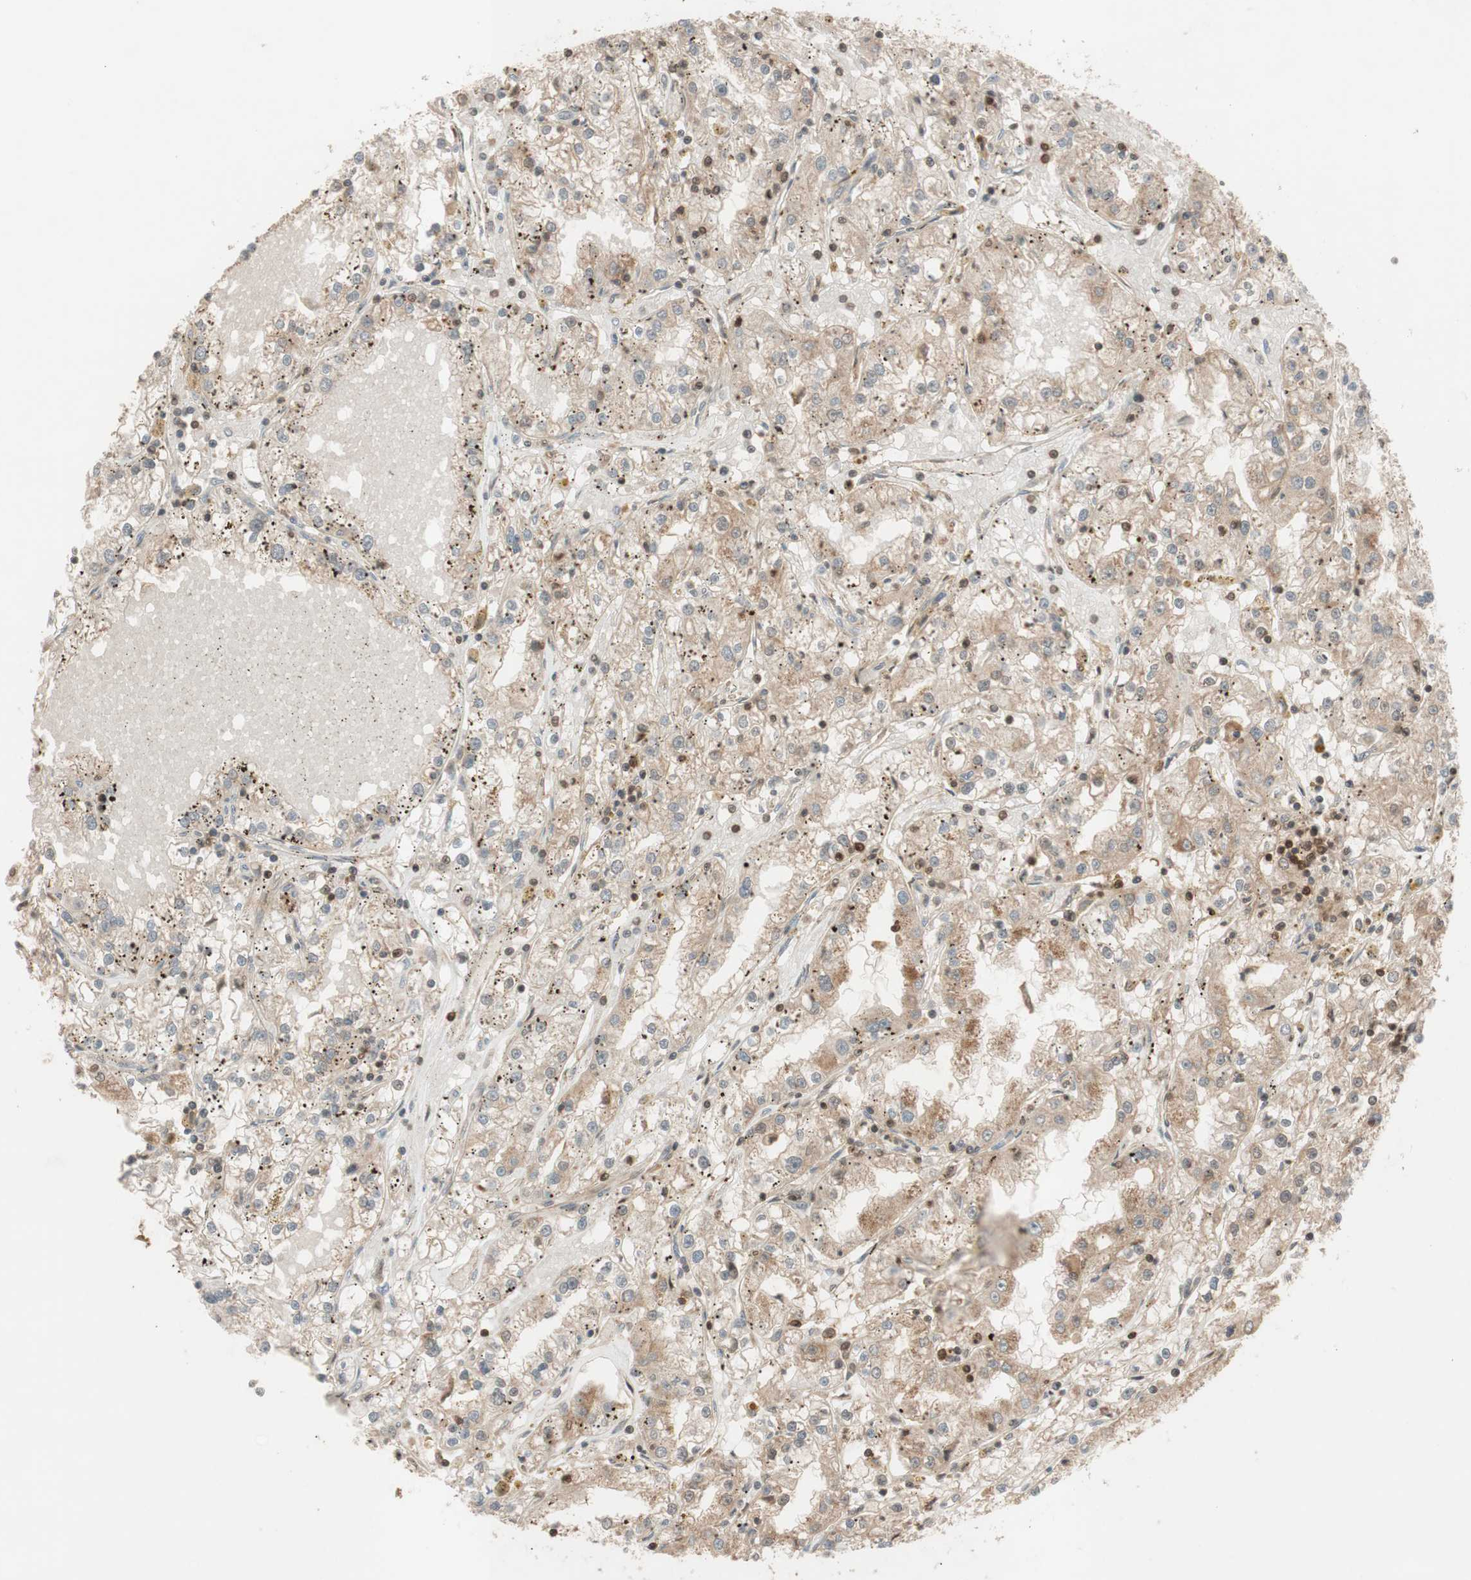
{"staining": {"intensity": "moderate", "quantity": ">75%", "location": "cytoplasmic/membranous,nuclear"}, "tissue": "renal cancer", "cell_type": "Tumor cells", "image_type": "cancer", "snomed": [{"axis": "morphology", "description": "Adenocarcinoma, NOS"}, {"axis": "topography", "description": "Kidney"}], "caption": "Brown immunohistochemical staining in renal cancer (adenocarcinoma) demonstrates moderate cytoplasmic/membranous and nuclear staining in about >75% of tumor cells.", "gene": "EPHA8", "patient": {"sex": "male", "age": 56}}